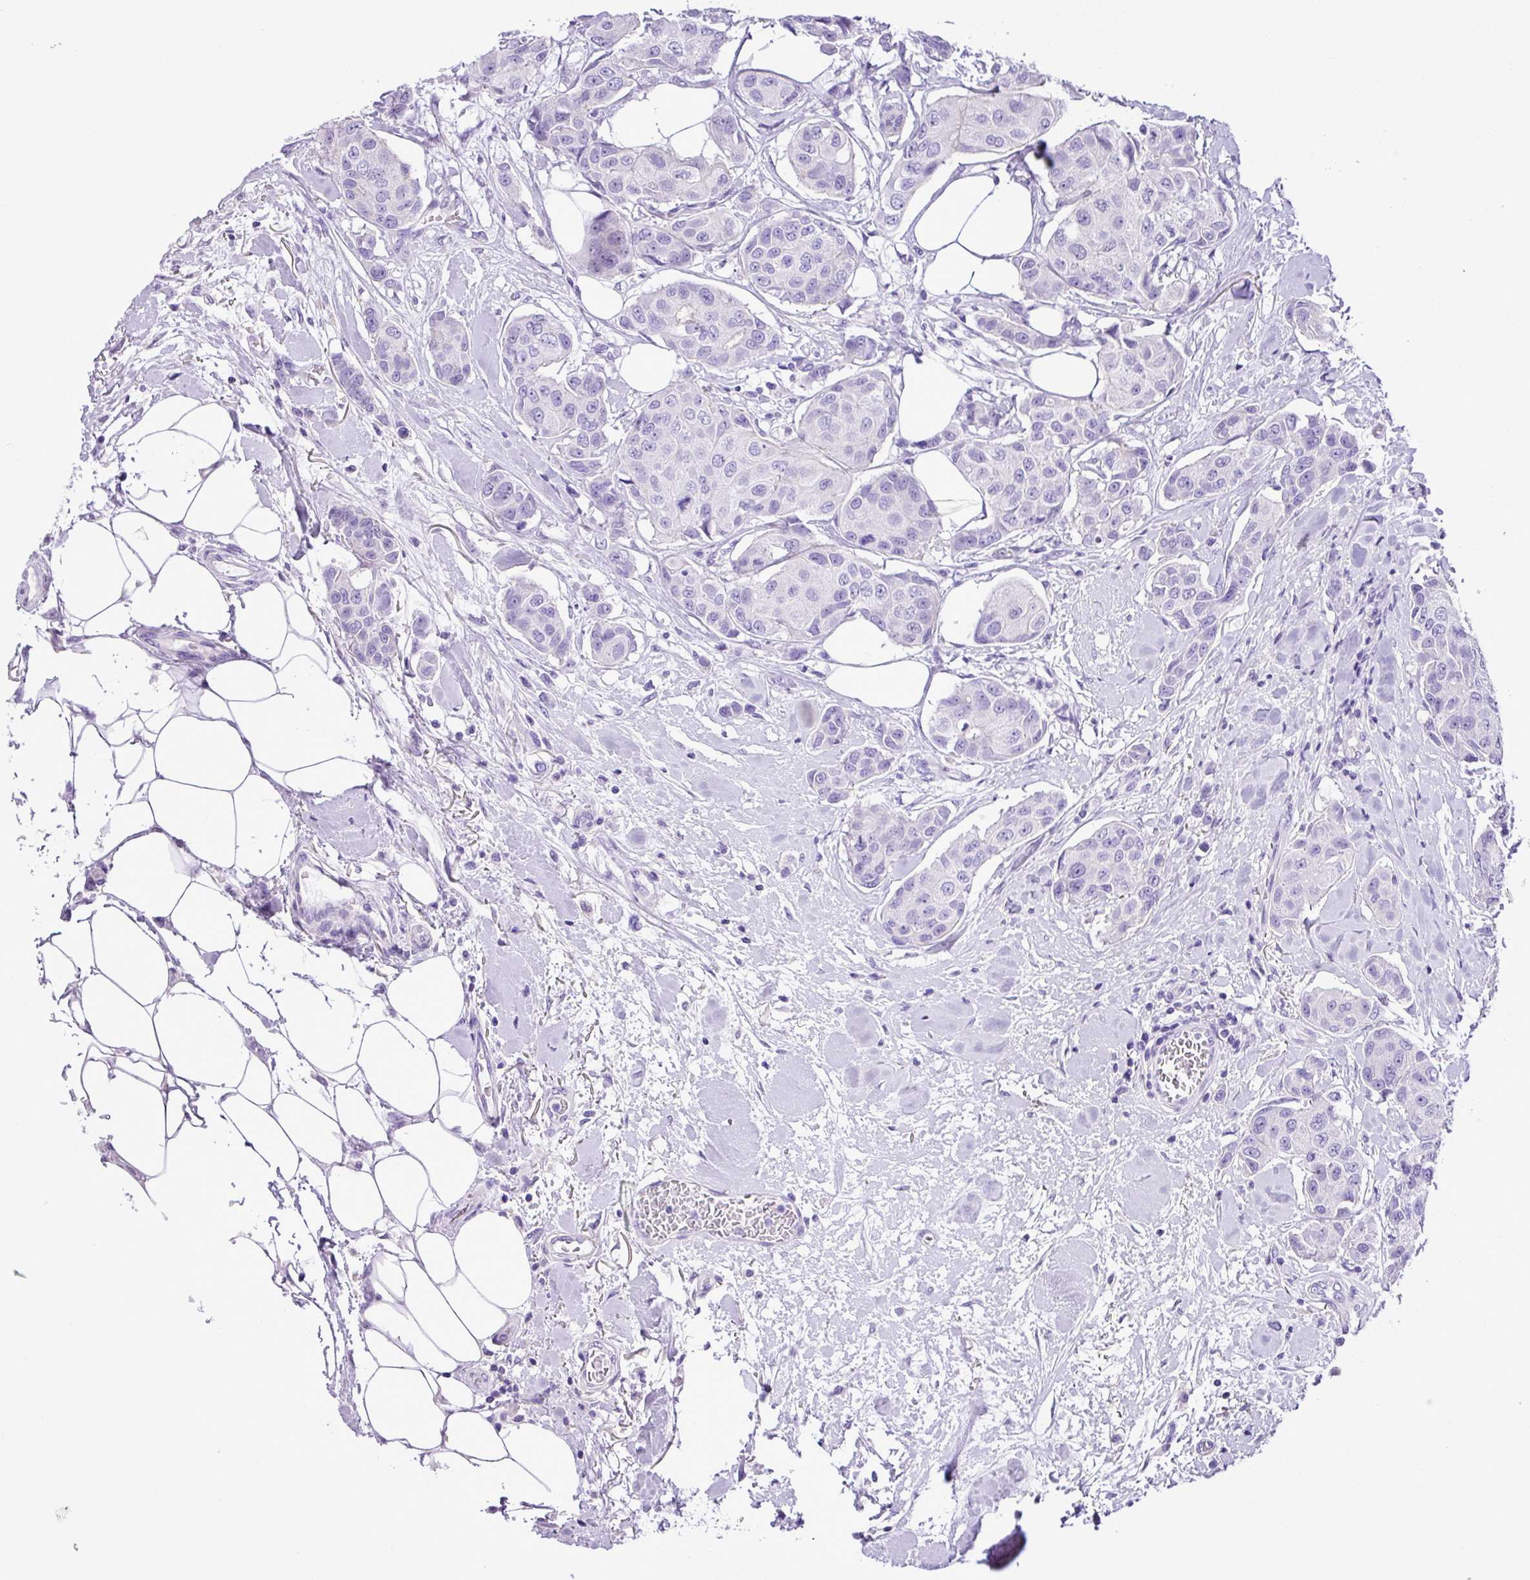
{"staining": {"intensity": "negative", "quantity": "none", "location": "none"}, "tissue": "breast cancer", "cell_type": "Tumor cells", "image_type": "cancer", "snomed": [{"axis": "morphology", "description": "Duct carcinoma"}, {"axis": "topography", "description": "Breast"}, {"axis": "topography", "description": "Lymph node"}], "caption": "This is an IHC histopathology image of human breast infiltrating ductal carcinoma. There is no expression in tumor cells.", "gene": "ZNF334", "patient": {"sex": "female", "age": 80}}